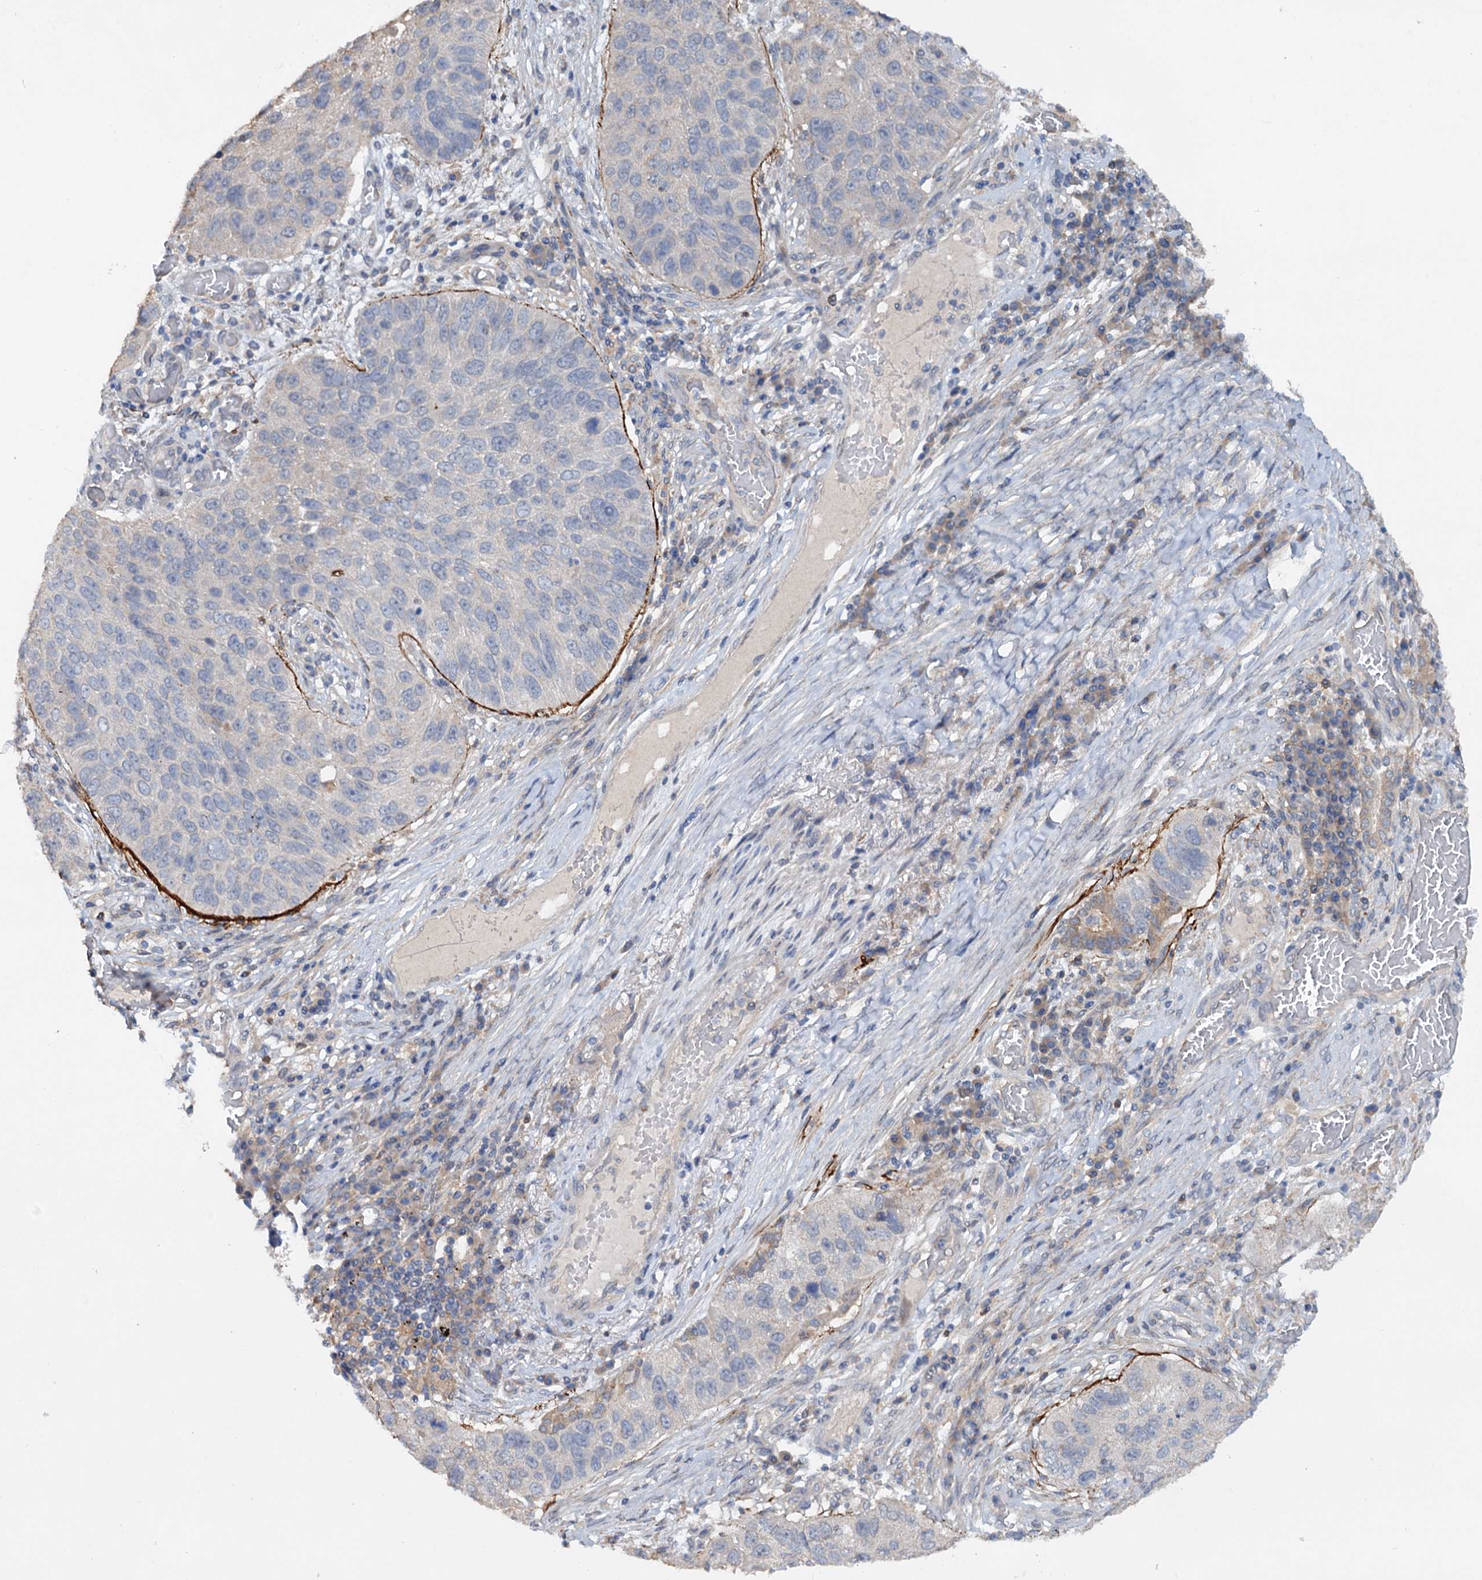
{"staining": {"intensity": "negative", "quantity": "none", "location": "none"}, "tissue": "lung cancer", "cell_type": "Tumor cells", "image_type": "cancer", "snomed": [{"axis": "morphology", "description": "Squamous cell carcinoma, NOS"}, {"axis": "topography", "description": "Lung"}], "caption": "High magnification brightfield microscopy of lung squamous cell carcinoma stained with DAB (3,3'-diaminobenzidine) (brown) and counterstained with hematoxylin (blue): tumor cells show no significant staining.", "gene": "ETFBKMT", "patient": {"sex": "male", "age": 61}}